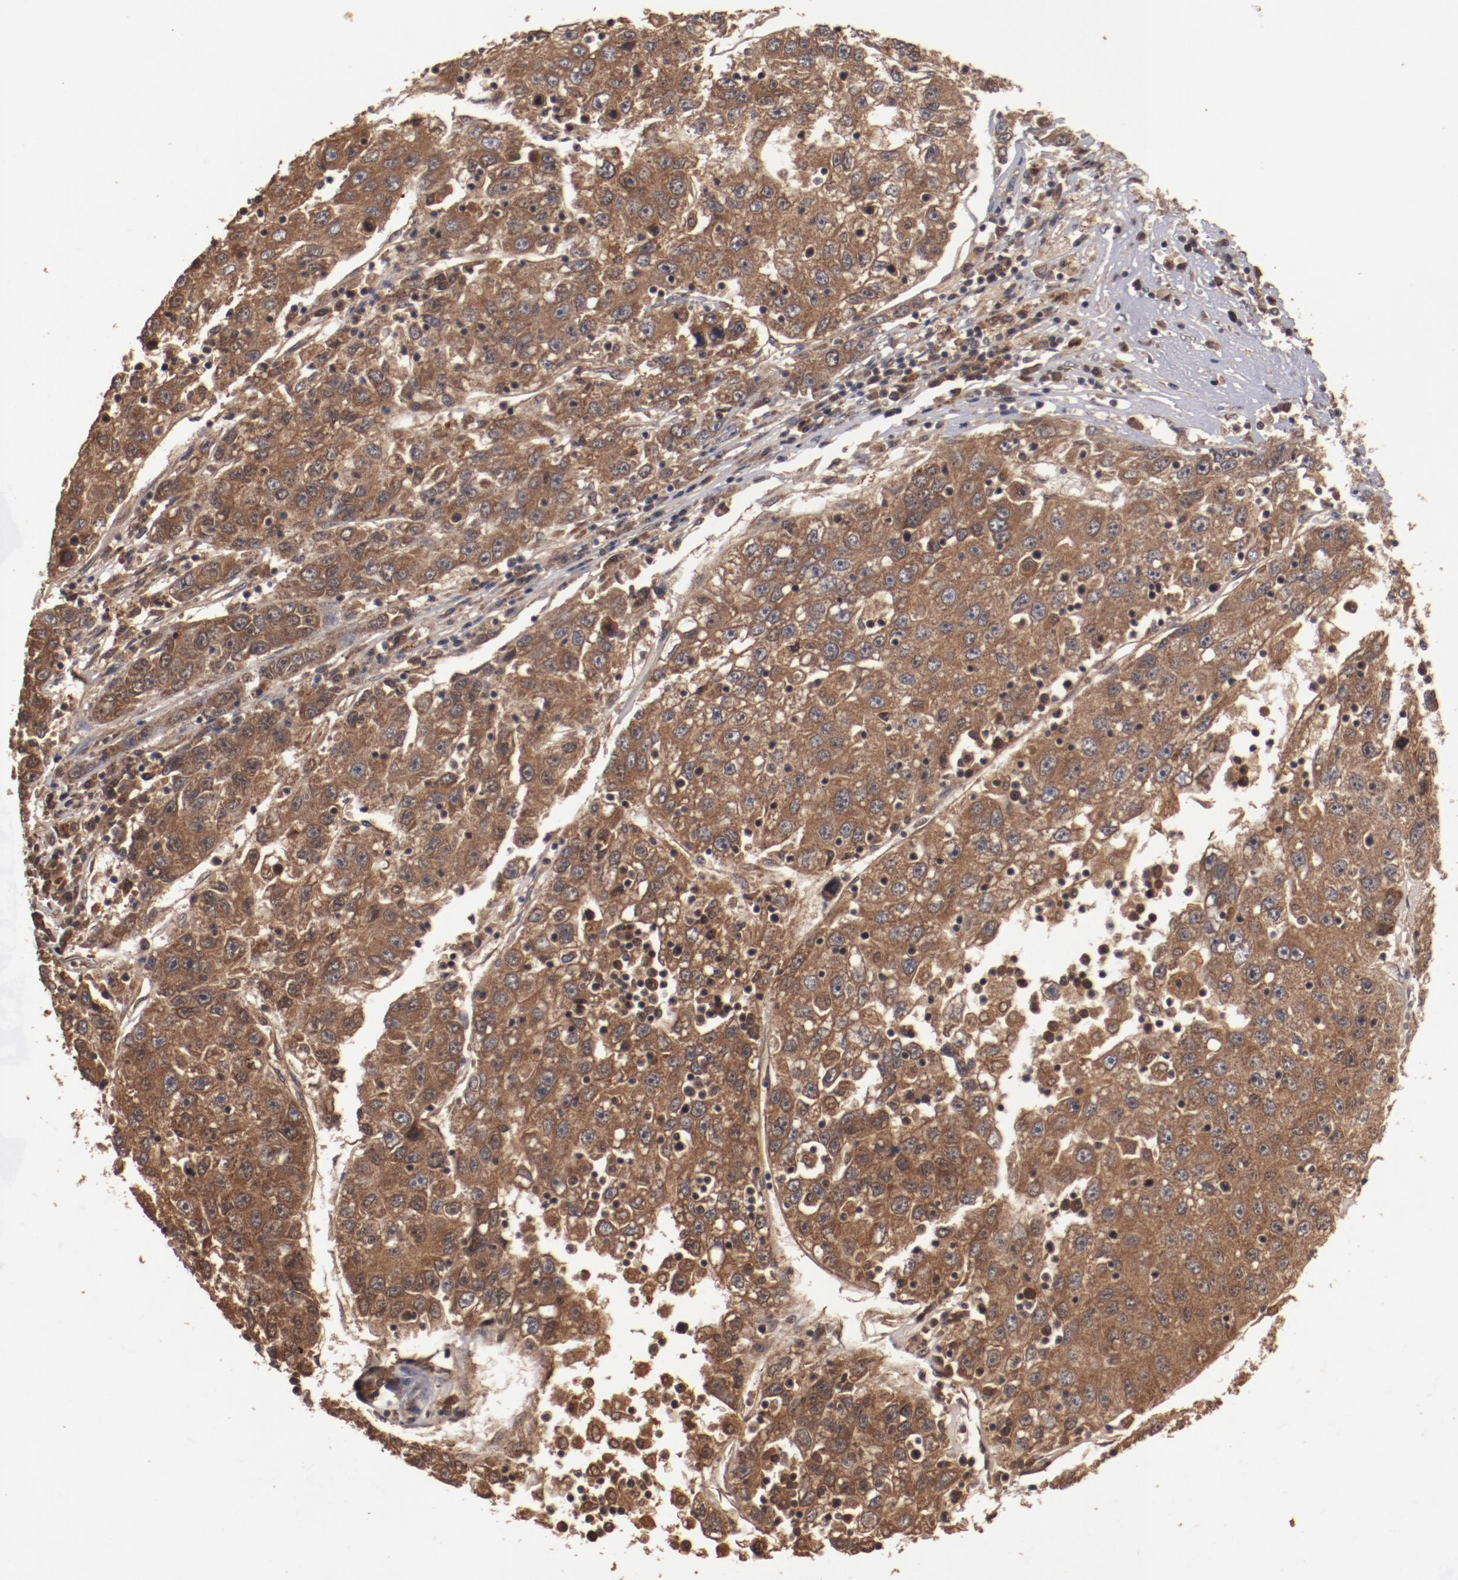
{"staining": {"intensity": "strong", "quantity": ">75%", "location": "cytoplasmic/membranous"}, "tissue": "liver cancer", "cell_type": "Tumor cells", "image_type": "cancer", "snomed": [{"axis": "morphology", "description": "Carcinoma, Hepatocellular, NOS"}, {"axis": "topography", "description": "Liver"}], "caption": "Strong cytoplasmic/membranous staining for a protein is seen in about >75% of tumor cells of liver cancer using immunohistochemistry (IHC).", "gene": "TENM1", "patient": {"sex": "male", "age": 49}}